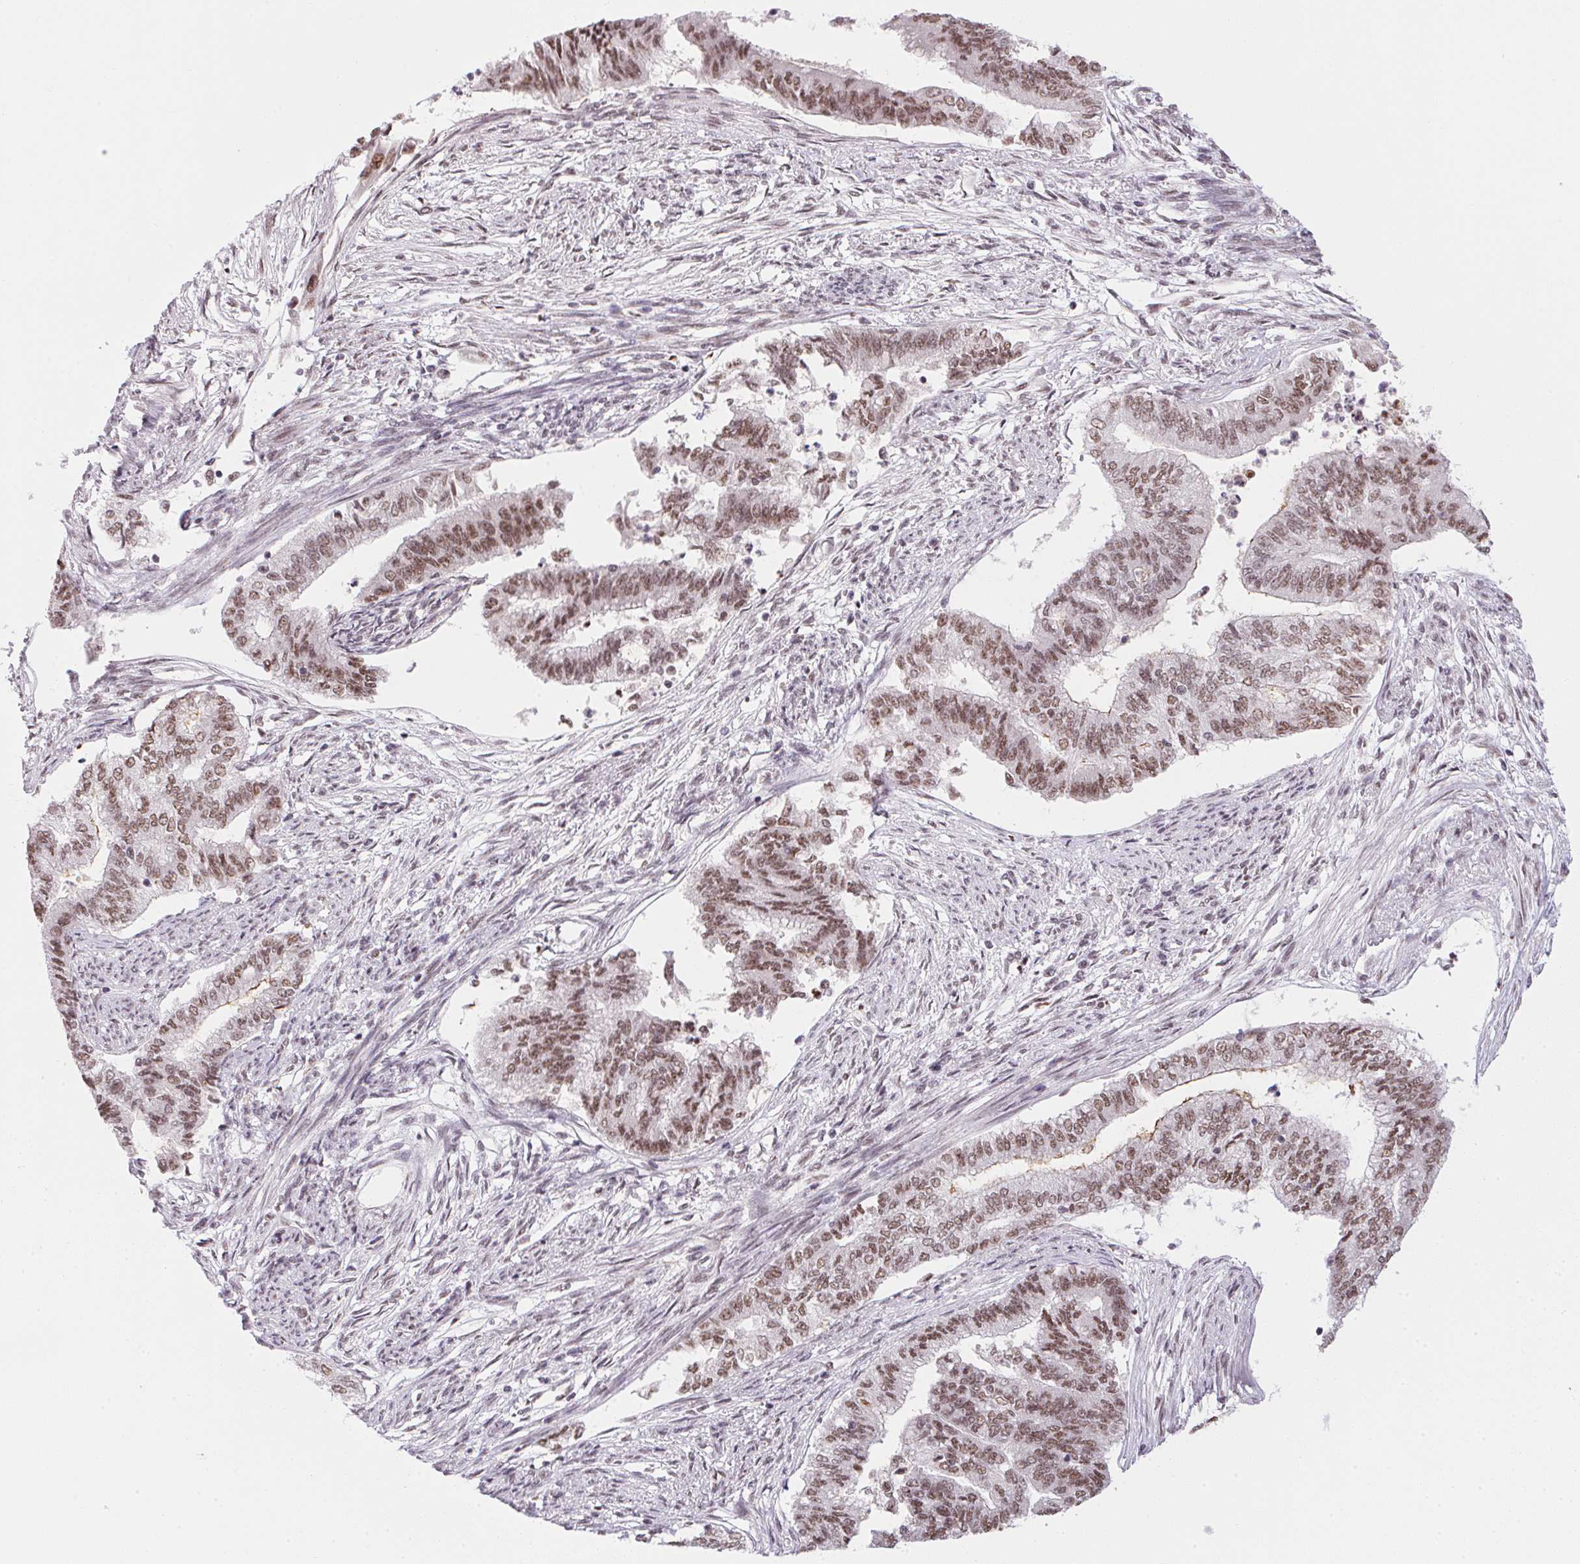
{"staining": {"intensity": "moderate", "quantity": ">75%", "location": "cytoplasmic/membranous,nuclear"}, "tissue": "endometrial cancer", "cell_type": "Tumor cells", "image_type": "cancer", "snomed": [{"axis": "morphology", "description": "Adenocarcinoma, NOS"}, {"axis": "topography", "description": "Endometrium"}], "caption": "Endometrial cancer (adenocarcinoma) stained for a protein (brown) exhibits moderate cytoplasmic/membranous and nuclear positive positivity in about >75% of tumor cells.", "gene": "SRSF7", "patient": {"sex": "female", "age": 65}}